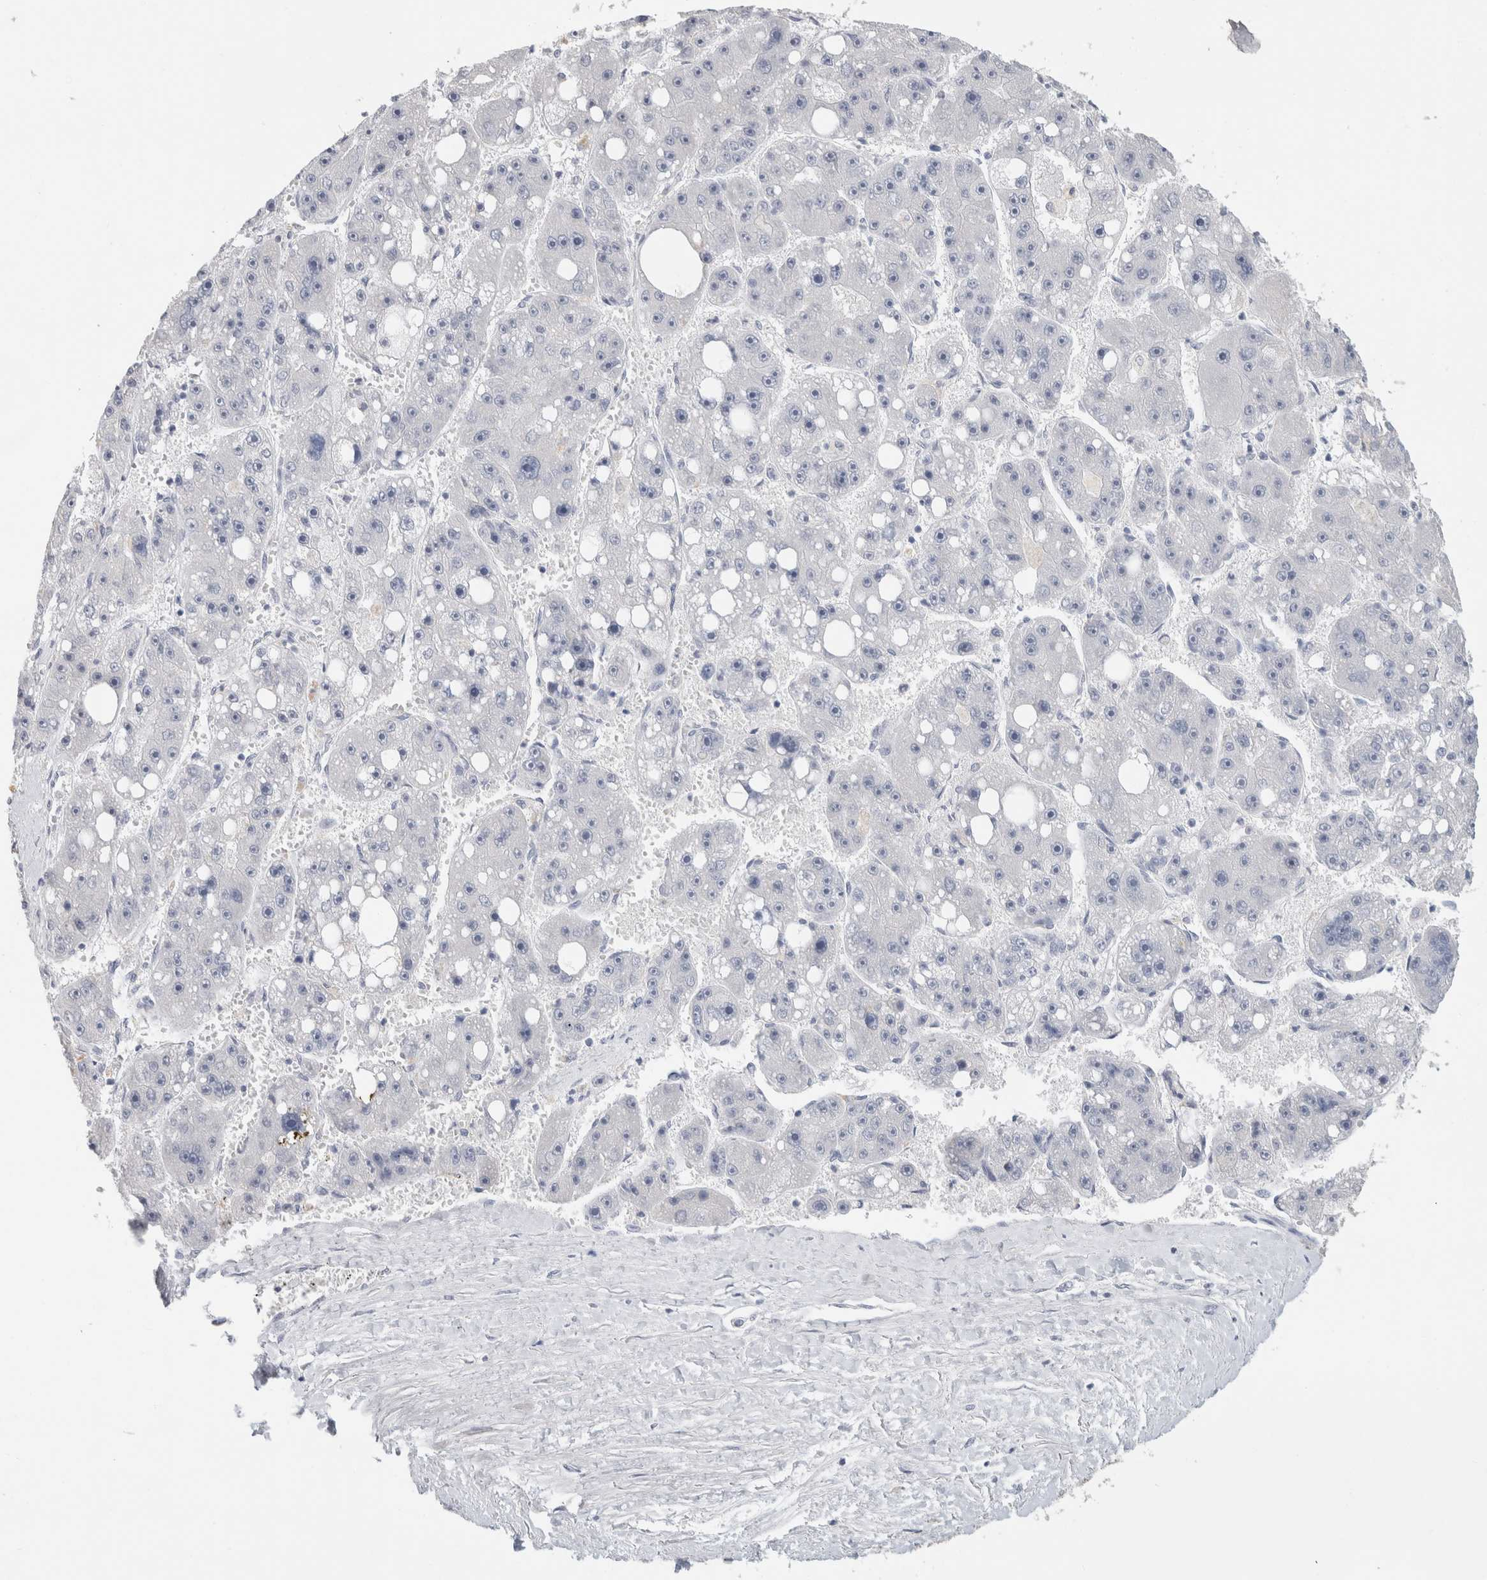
{"staining": {"intensity": "negative", "quantity": "none", "location": "none"}, "tissue": "liver cancer", "cell_type": "Tumor cells", "image_type": "cancer", "snomed": [{"axis": "morphology", "description": "Carcinoma, Hepatocellular, NOS"}, {"axis": "topography", "description": "Liver"}], "caption": "Immunohistochemistry of human hepatocellular carcinoma (liver) shows no positivity in tumor cells.", "gene": "BCAN", "patient": {"sex": "female", "age": 61}}